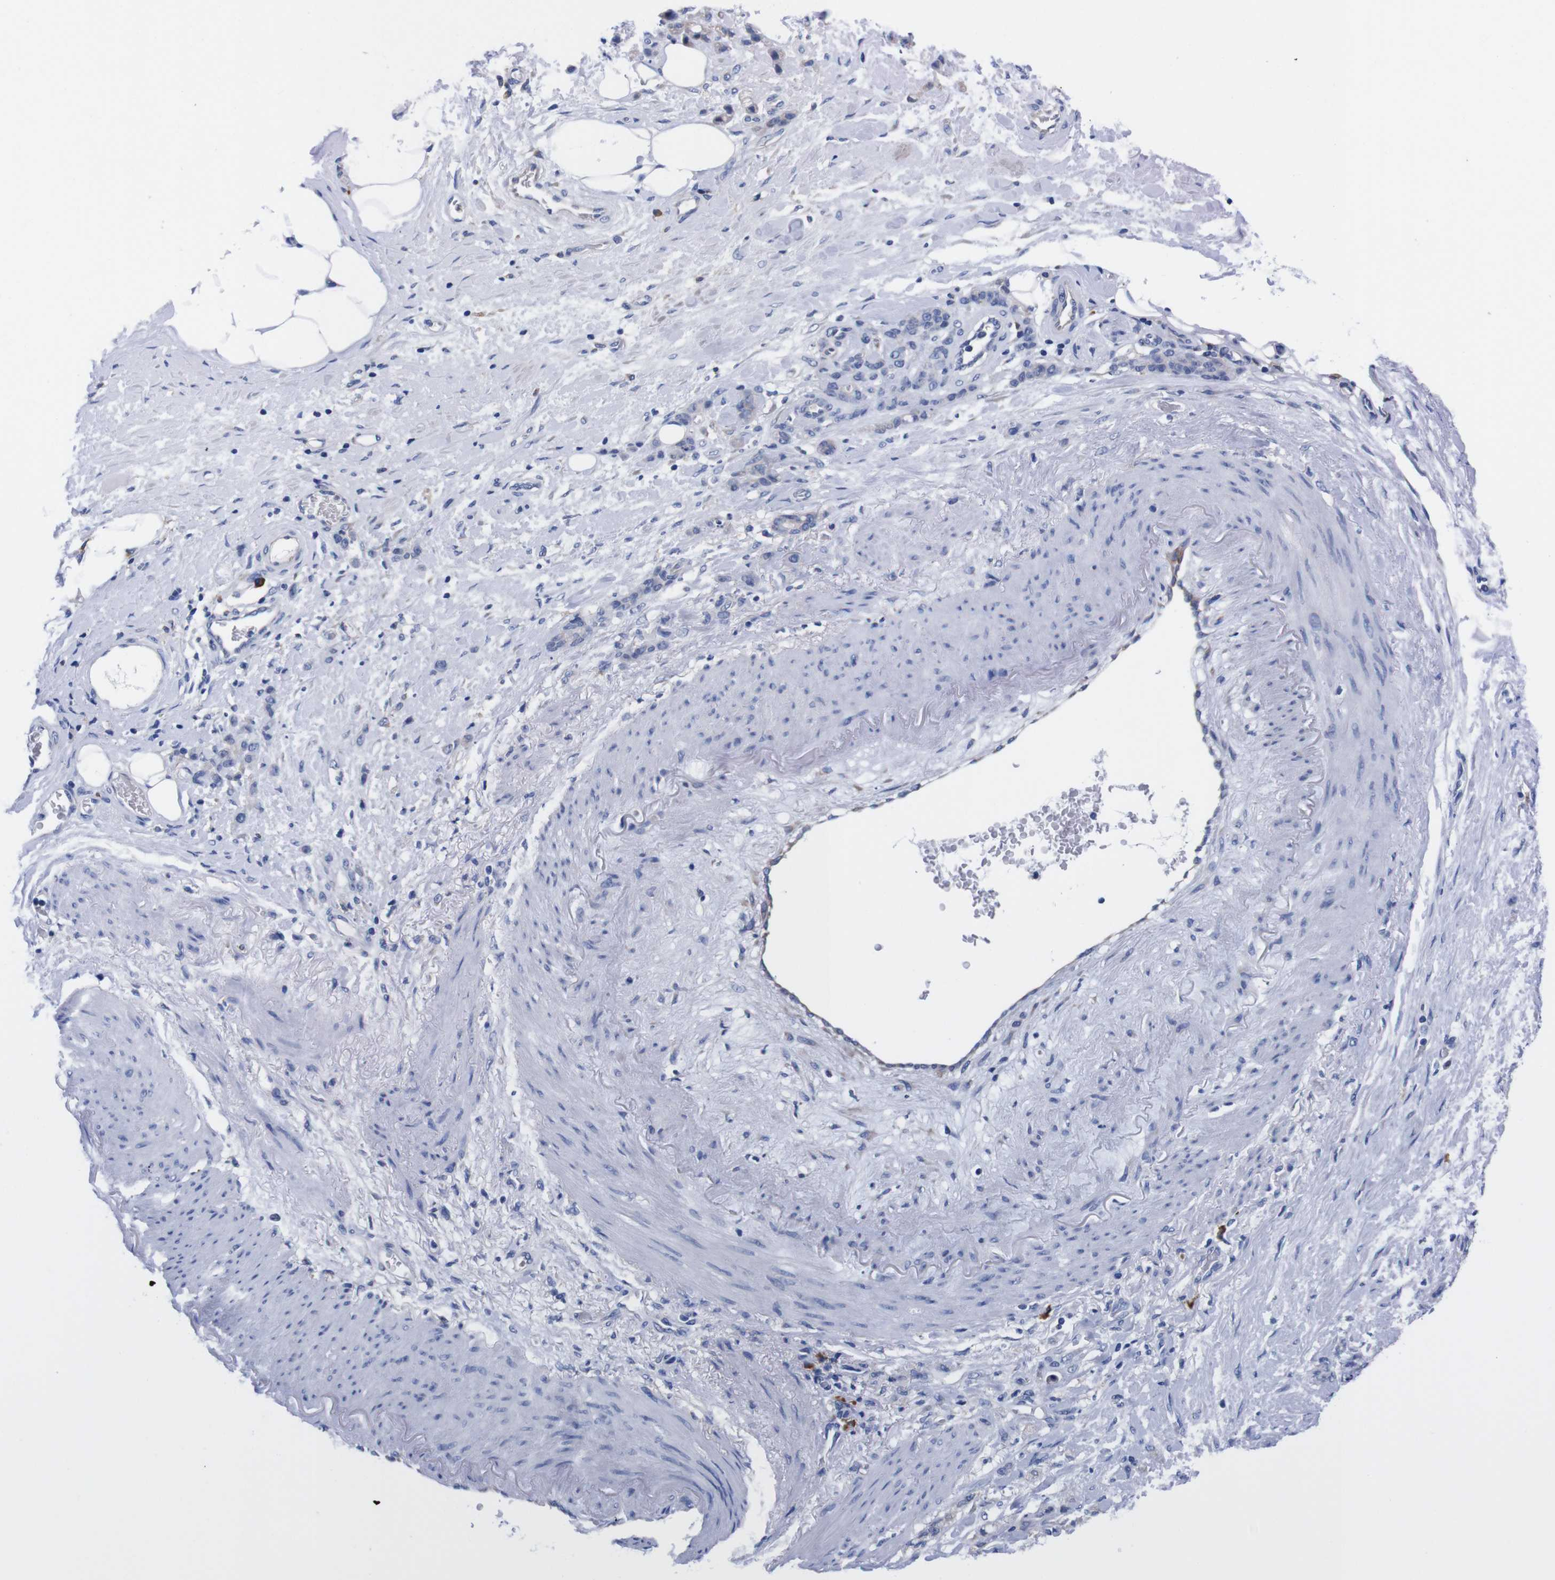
{"staining": {"intensity": "negative", "quantity": "none", "location": "none"}, "tissue": "stomach cancer", "cell_type": "Tumor cells", "image_type": "cancer", "snomed": [{"axis": "morphology", "description": "Adenocarcinoma, NOS"}, {"axis": "topography", "description": "Stomach"}], "caption": "Immunohistochemical staining of human adenocarcinoma (stomach) demonstrates no significant positivity in tumor cells.", "gene": "NEBL", "patient": {"sex": "male", "age": 82}}